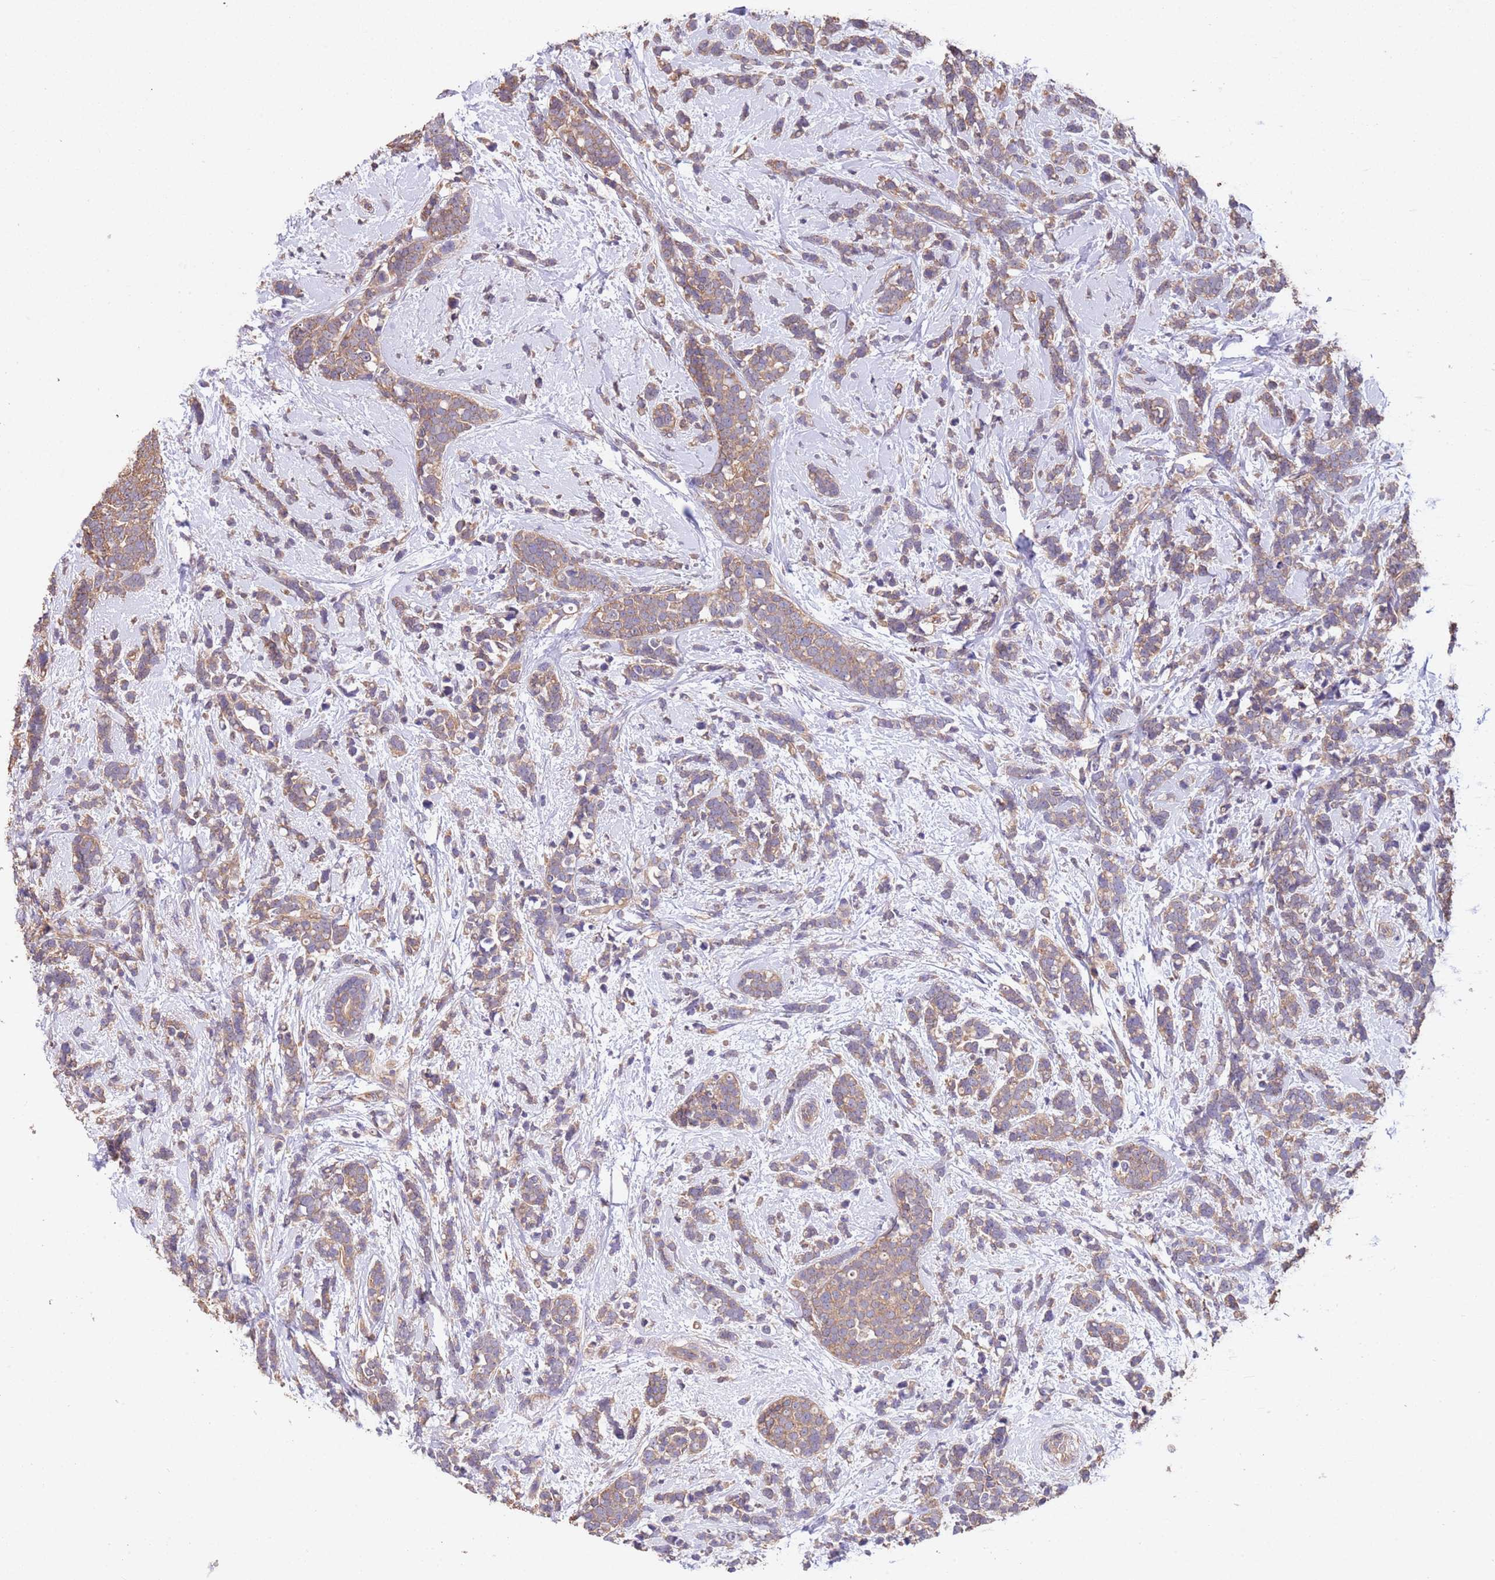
{"staining": {"intensity": "moderate", "quantity": ">75%", "location": "cytoplasmic/membranous"}, "tissue": "breast cancer", "cell_type": "Tumor cells", "image_type": "cancer", "snomed": [{"axis": "morphology", "description": "Lobular carcinoma"}, {"axis": "topography", "description": "Breast"}], "caption": "Protein staining of breast cancer tissue displays moderate cytoplasmic/membranous expression in about >75% of tumor cells.", "gene": "MTX3", "patient": {"sex": "female", "age": 58}}